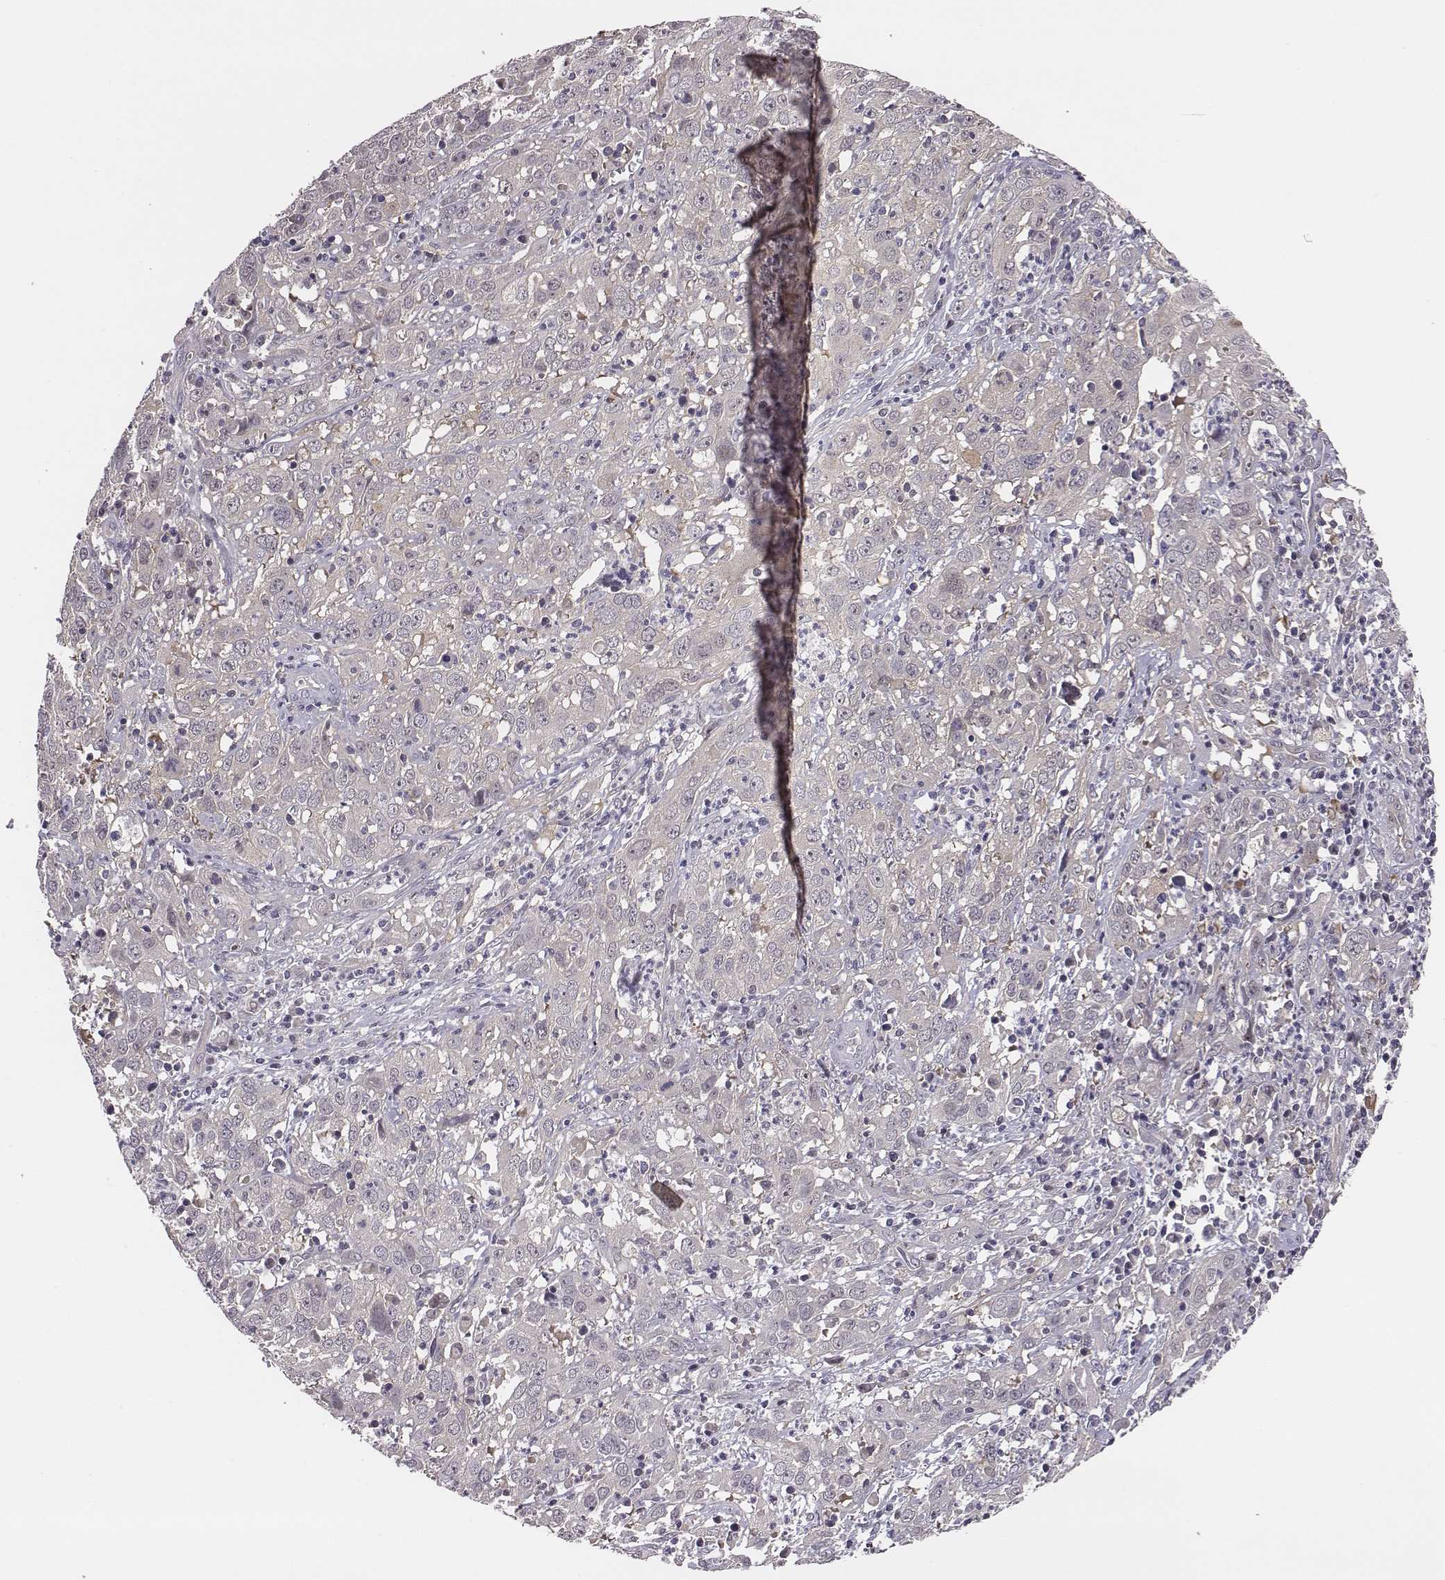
{"staining": {"intensity": "negative", "quantity": "none", "location": "none"}, "tissue": "cervical cancer", "cell_type": "Tumor cells", "image_type": "cancer", "snomed": [{"axis": "morphology", "description": "Squamous cell carcinoma, NOS"}, {"axis": "topography", "description": "Cervix"}], "caption": "Immunohistochemistry (IHC) histopathology image of neoplastic tissue: human cervical cancer stained with DAB (3,3'-diaminobenzidine) demonstrates no significant protein positivity in tumor cells. (Brightfield microscopy of DAB (3,3'-diaminobenzidine) IHC at high magnification).", "gene": "SMURF2", "patient": {"sex": "female", "age": 32}}